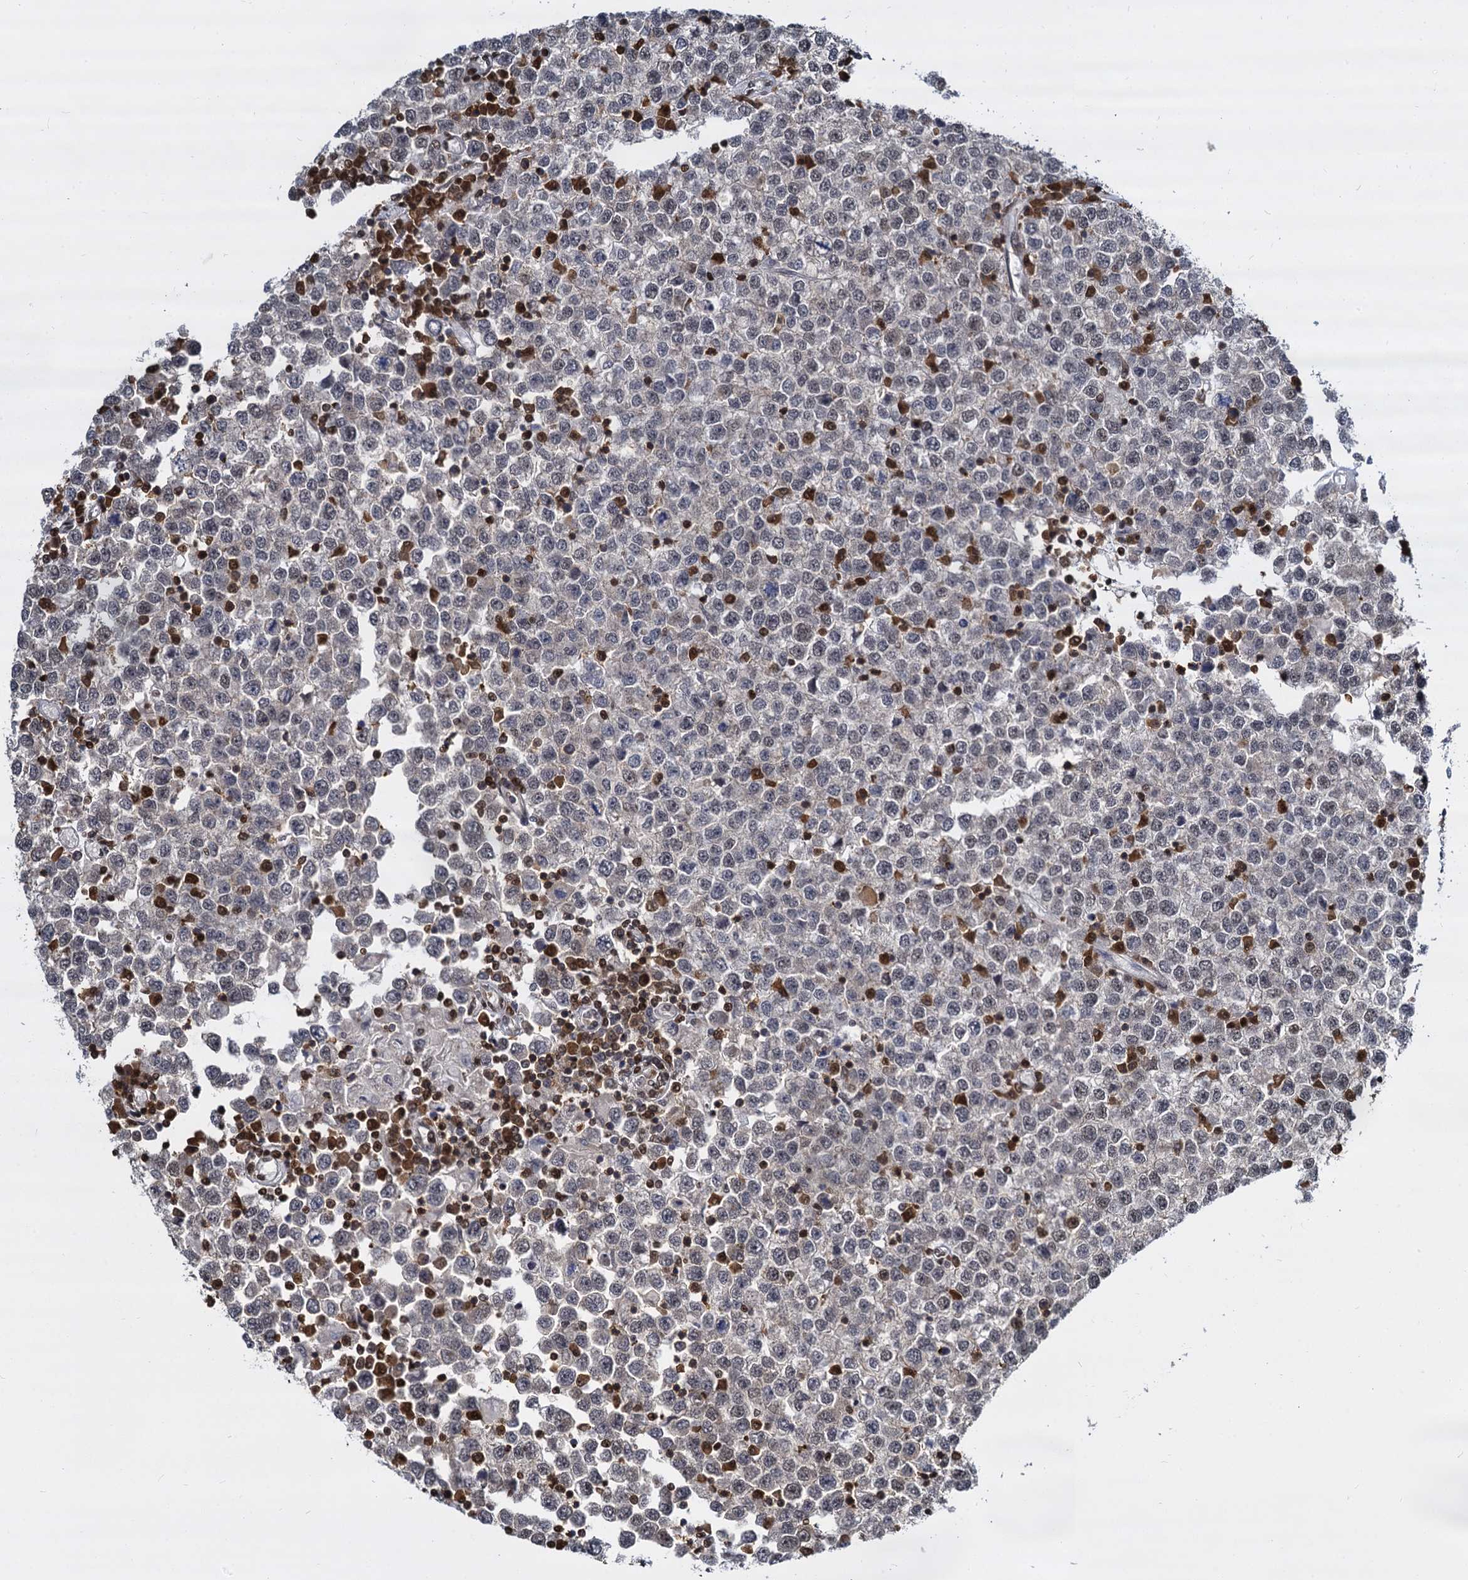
{"staining": {"intensity": "weak", "quantity": "<25%", "location": "nuclear"}, "tissue": "testis cancer", "cell_type": "Tumor cells", "image_type": "cancer", "snomed": [{"axis": "morphology", "description": "Seminoma, NOS"}, {"axis": "topography", "description": "Testis"}], "caption": "Immunohistochemical staining of seminoma (testis) exhibits no significant positivity in tumor cells. The staining is performed using DAB brown chromogen with nuclei counter-stained in using hematoxylin.", "gene": "DCPS", "patient": {"sex": "male", "age": 65}}